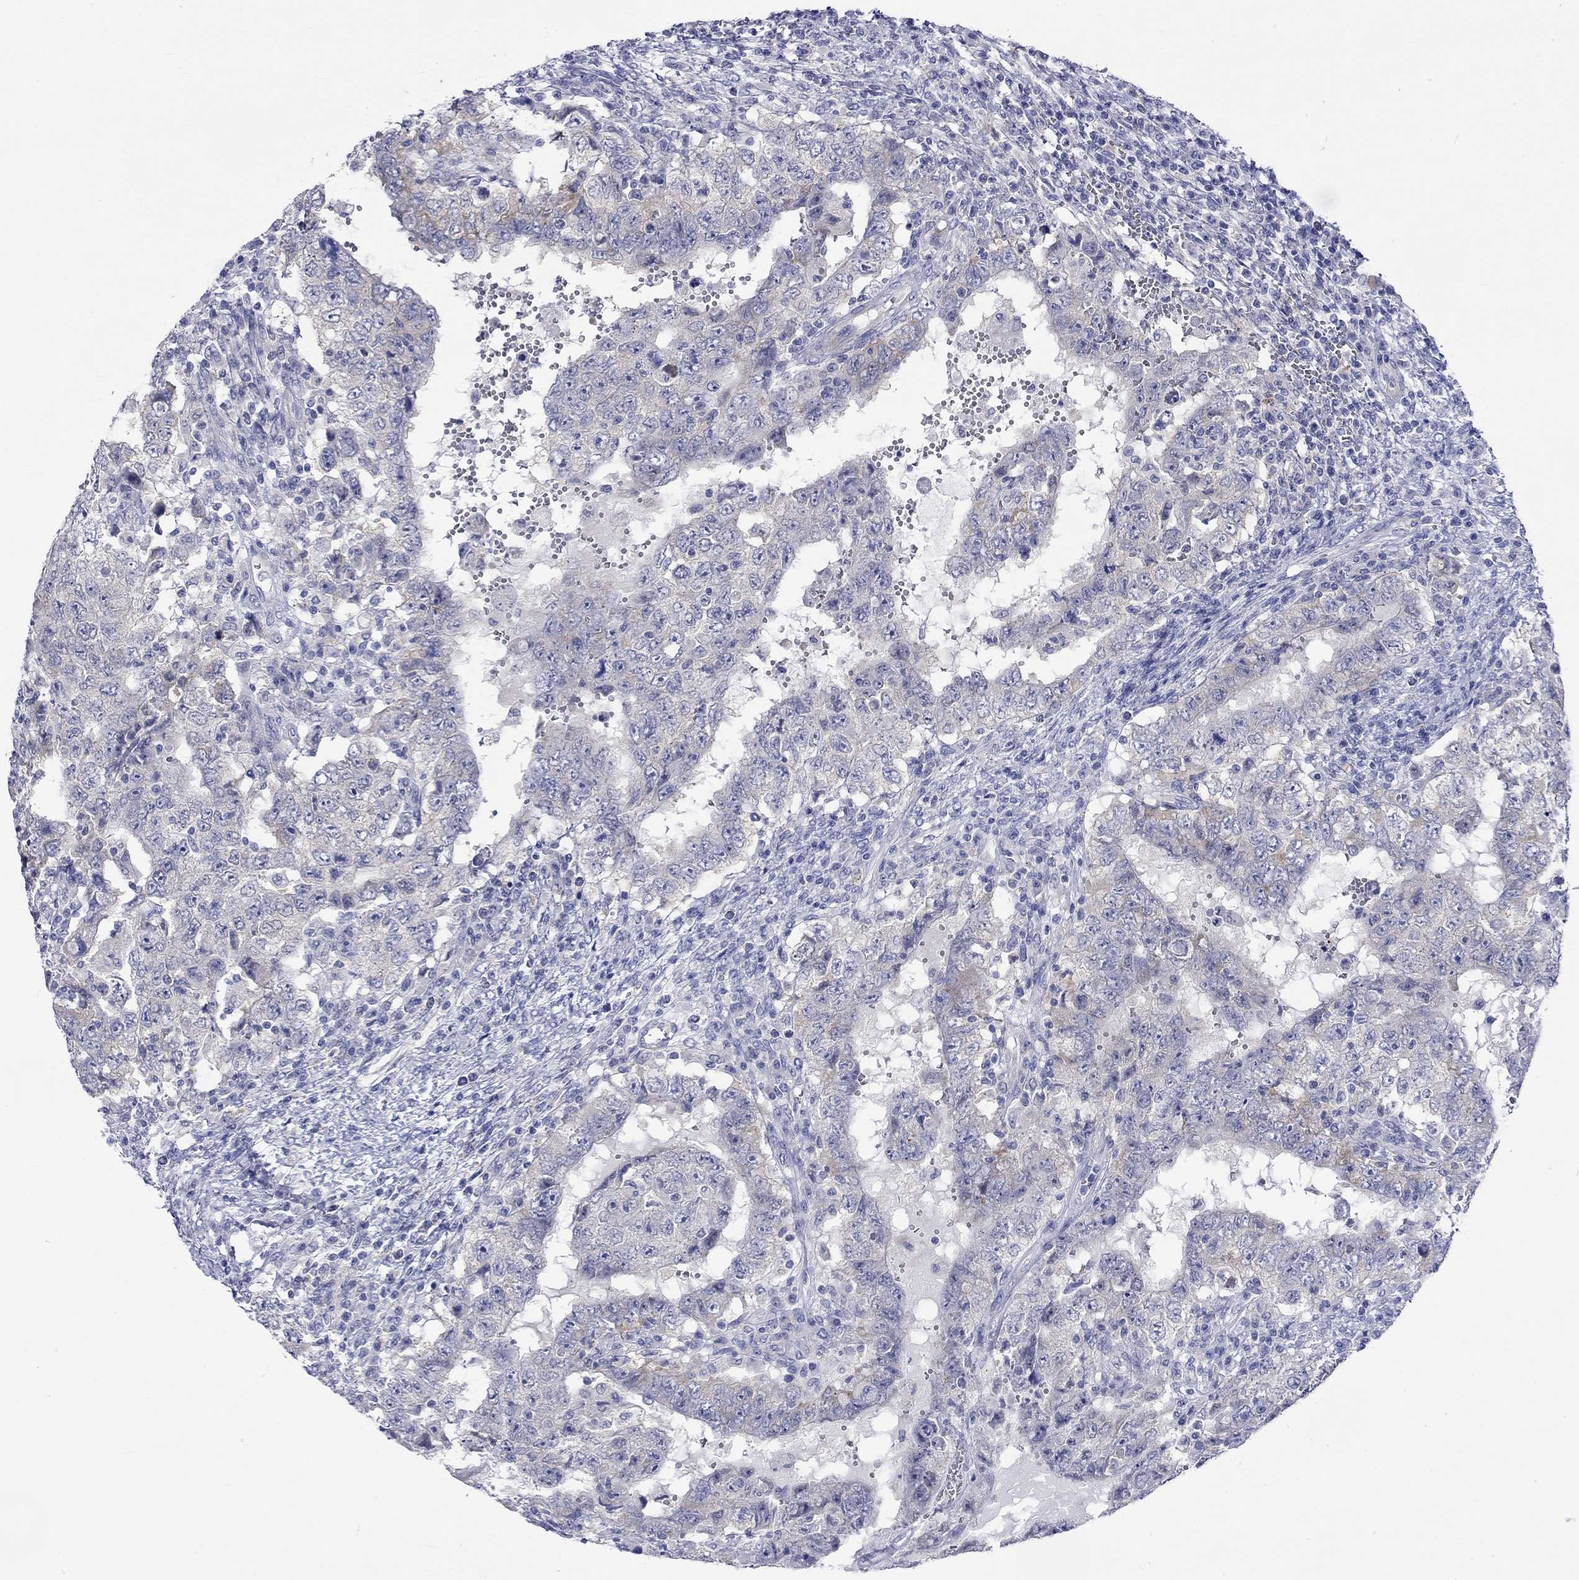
{"staining": {"intensity": "negative", "quantity": "none", "location": "none"}, "tissue": "testis cancer", "cell_type": "Tumor cells", "image_type": "cancer", "snomed": [{"axis": "morphology", "description": "Carcinoma, Embryonal, NOS"}, {"axis": "topography", "description": "Testis"}], "caption": "A histopathology image of human embryonal carcinoma (testis) is negative for staining in tumor cells.", "gene": "CERS1", "patient": {"sex": "male", "age": 26}}